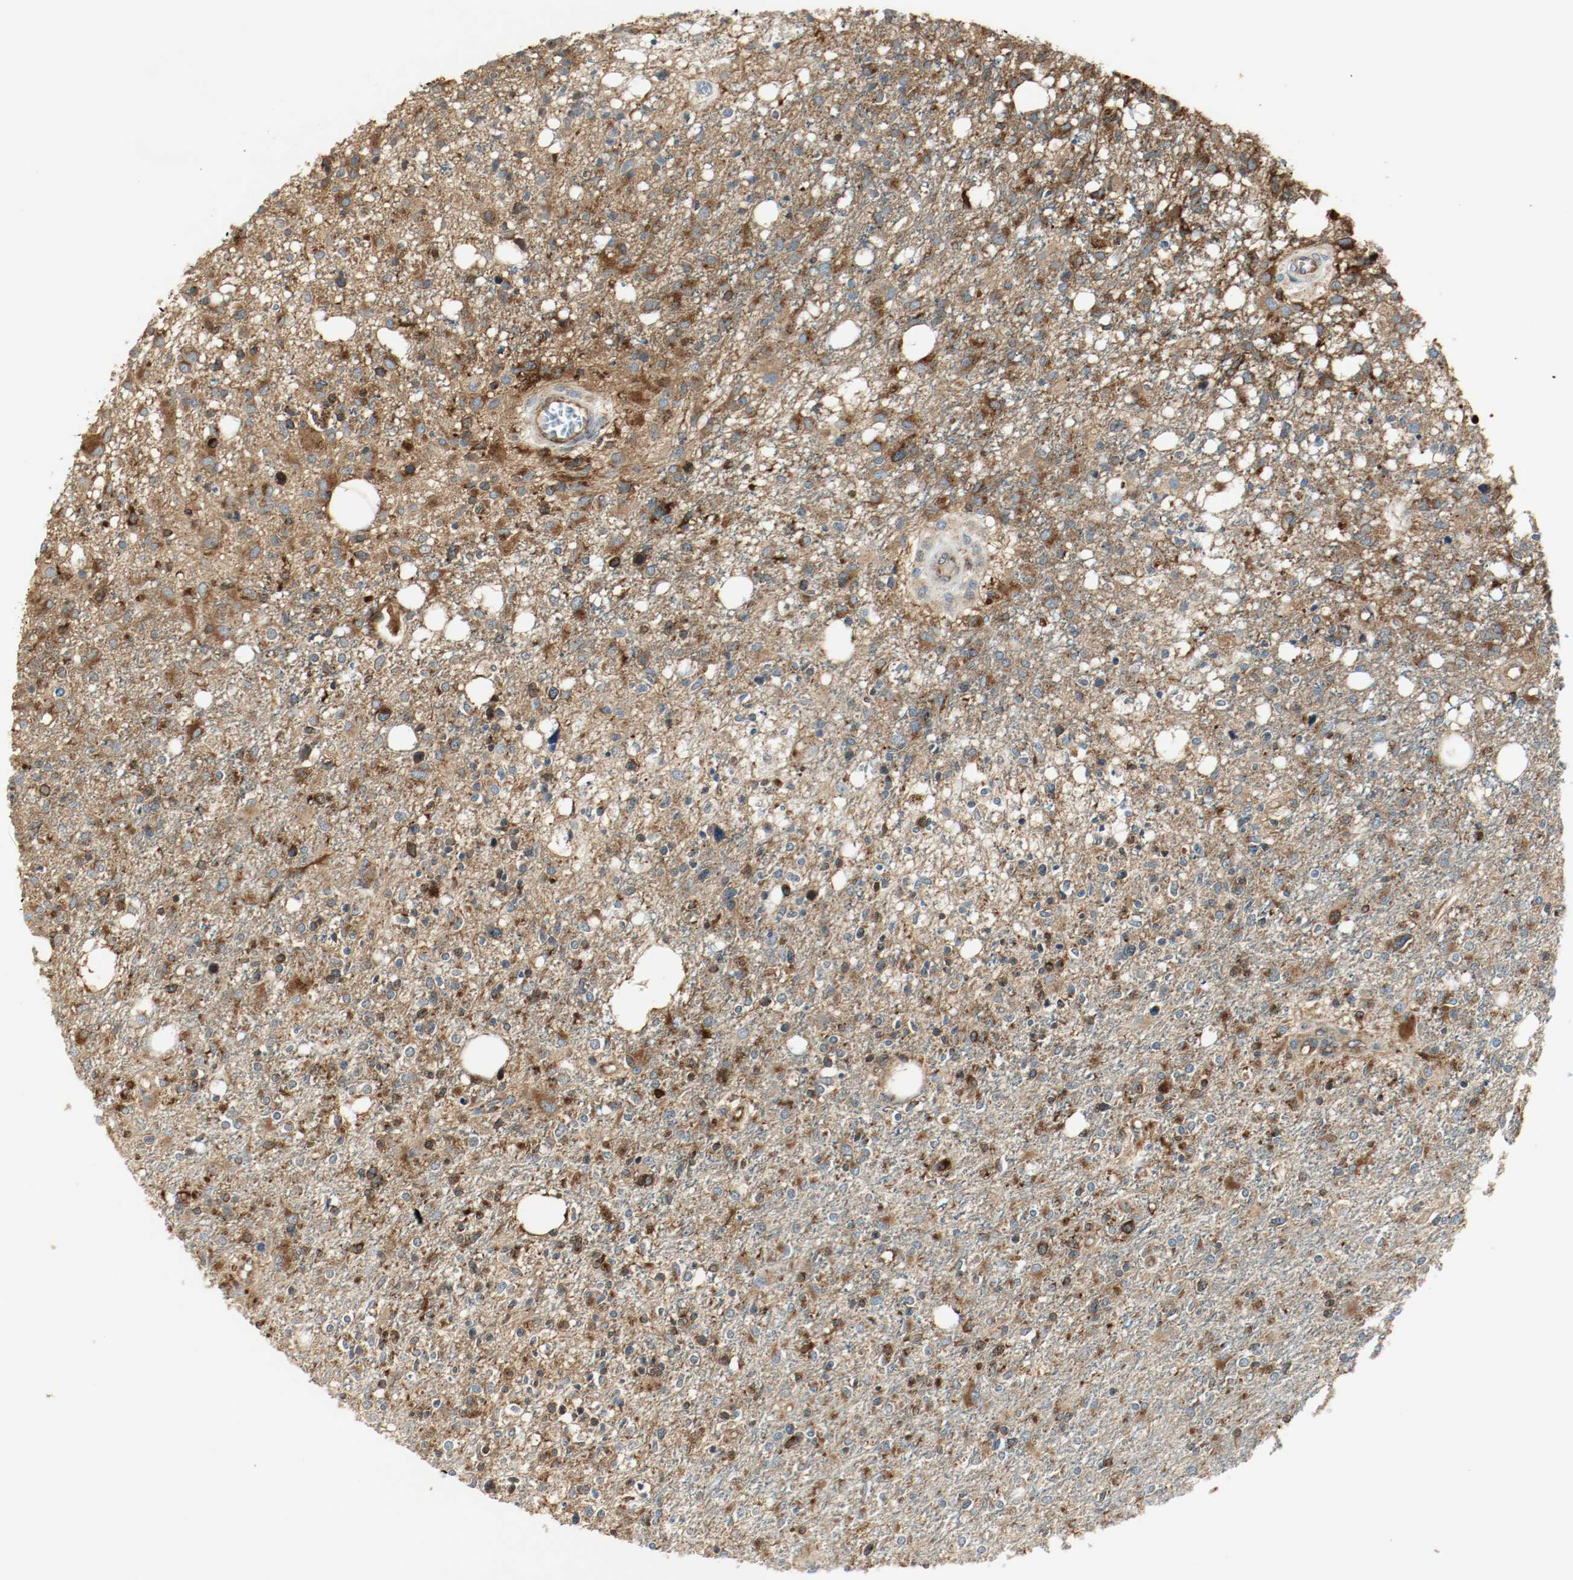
{"staining": {"intensity": "strong", "quantity": ">75%", "location": "cytoplasmic/membranous"}, "tissue": "glioma", "cell_type": "Tumor cells", "image_type": "cancer", "snomed": [{"axis": "morphology", "description": "Glioma, malignant, High grade"}, {"axis": "topography", "description": "Cerebral cortex"}], "caption": "DAB (3,3'-diaminobenzidine) immunohistochemical staining of human malignant high-grade glioma displays strong cytoplasmic/membranous protein expression in approximately >75% of tumor cells.", "gene": "PLCG1", "patient": {"sex": "male", "age": 76}}